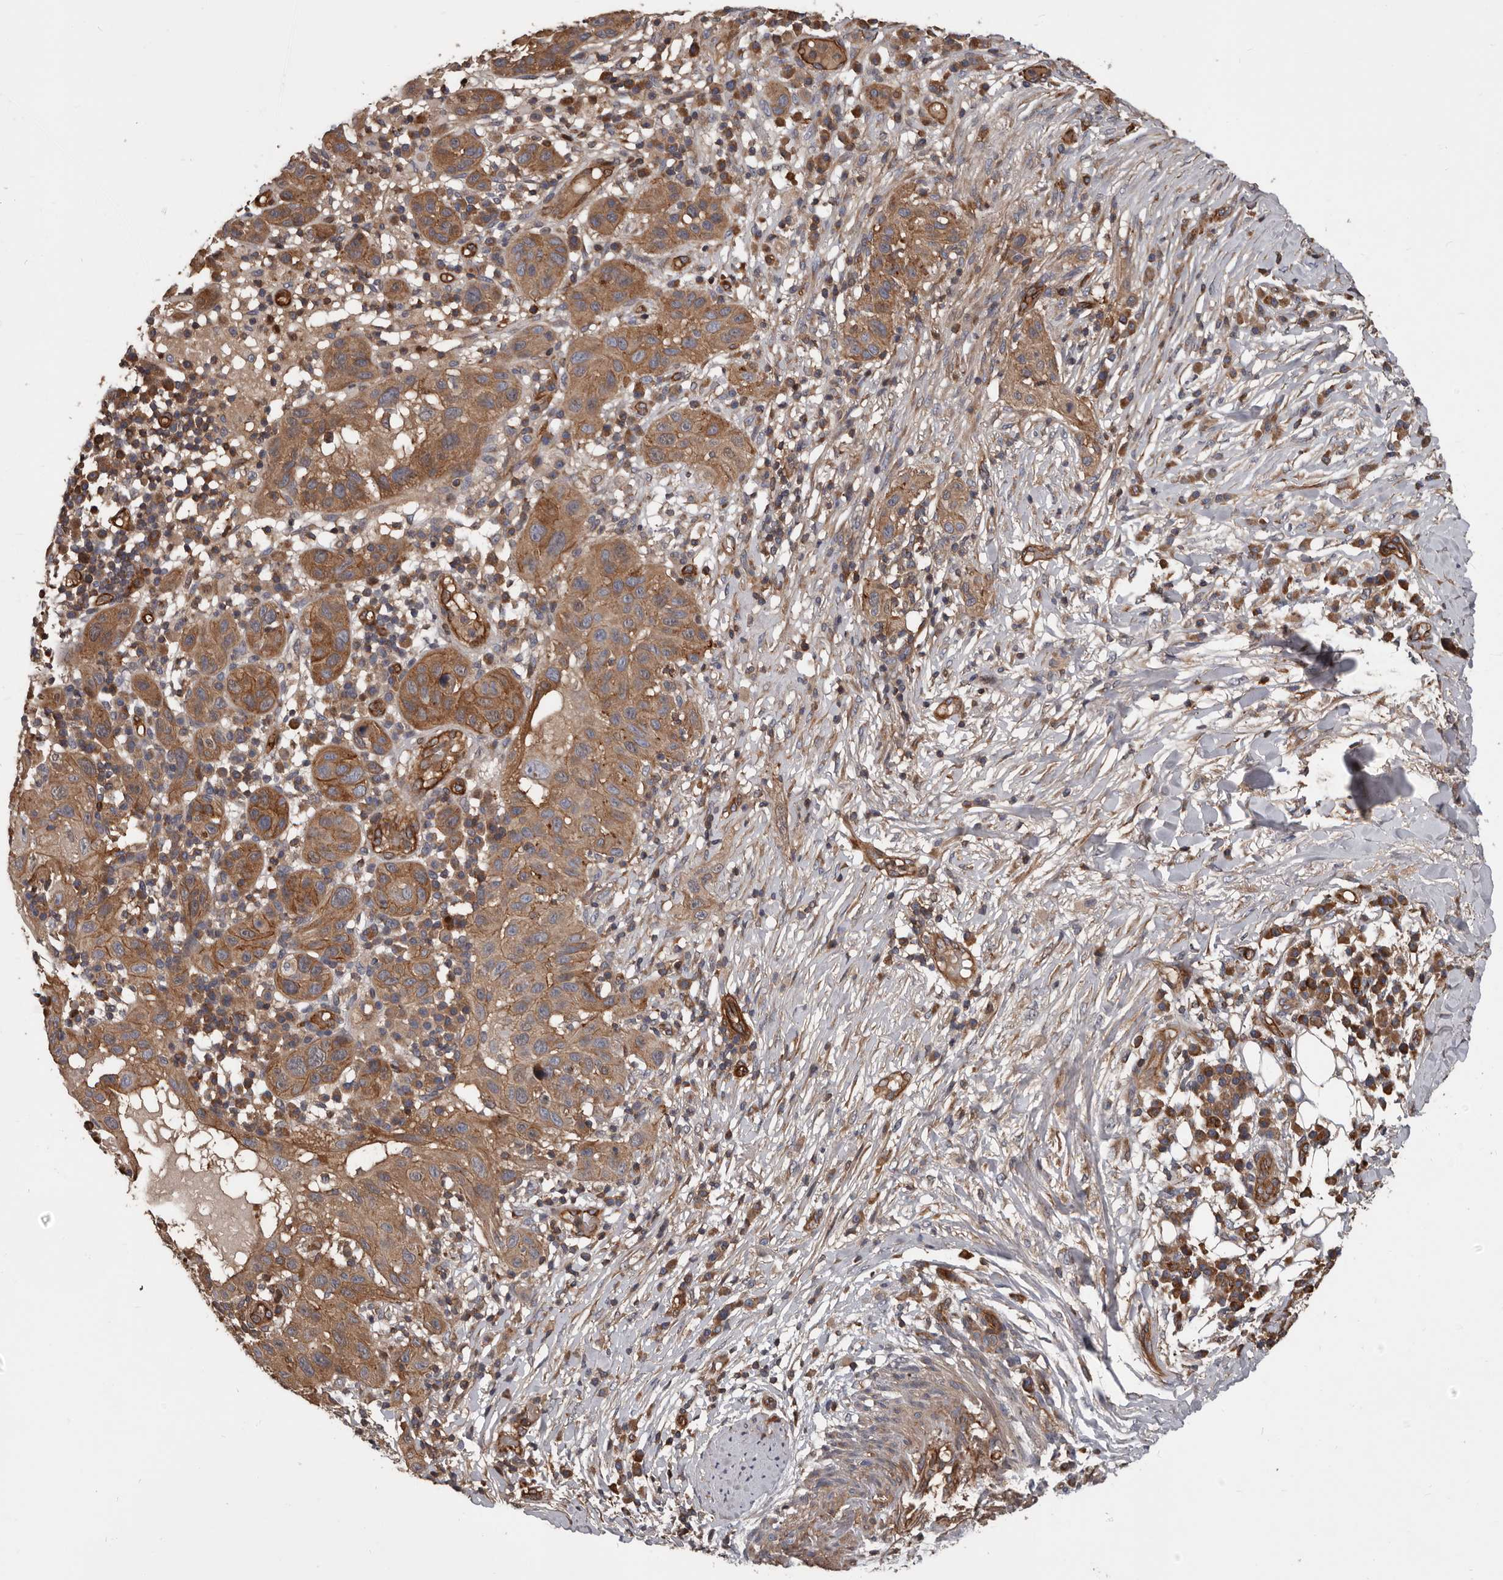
{"staining": {"intensity": "moderate", "quantity": ">75%", "location": "cytoplasmic/membranous"}, "tissue": "skin cancer", "cell_type": "Tumor cells", "image_type": "cancer", "snomed": [{"axis": "morphology", "description": "Normal tissue, NOS"}, {"axis": "morphology", "description": "Squamous cell carcinoma, NOS"}, {"axis": "topography", "description": "Skin"}], "caption": "Protein expression analysis of skin cancer demonstrates moderate cytoplasmic/membranous staining in approximately >75% of tumor cells.", "gene": "PNRC2", "patient": {"sex": "female", "age": 96}}